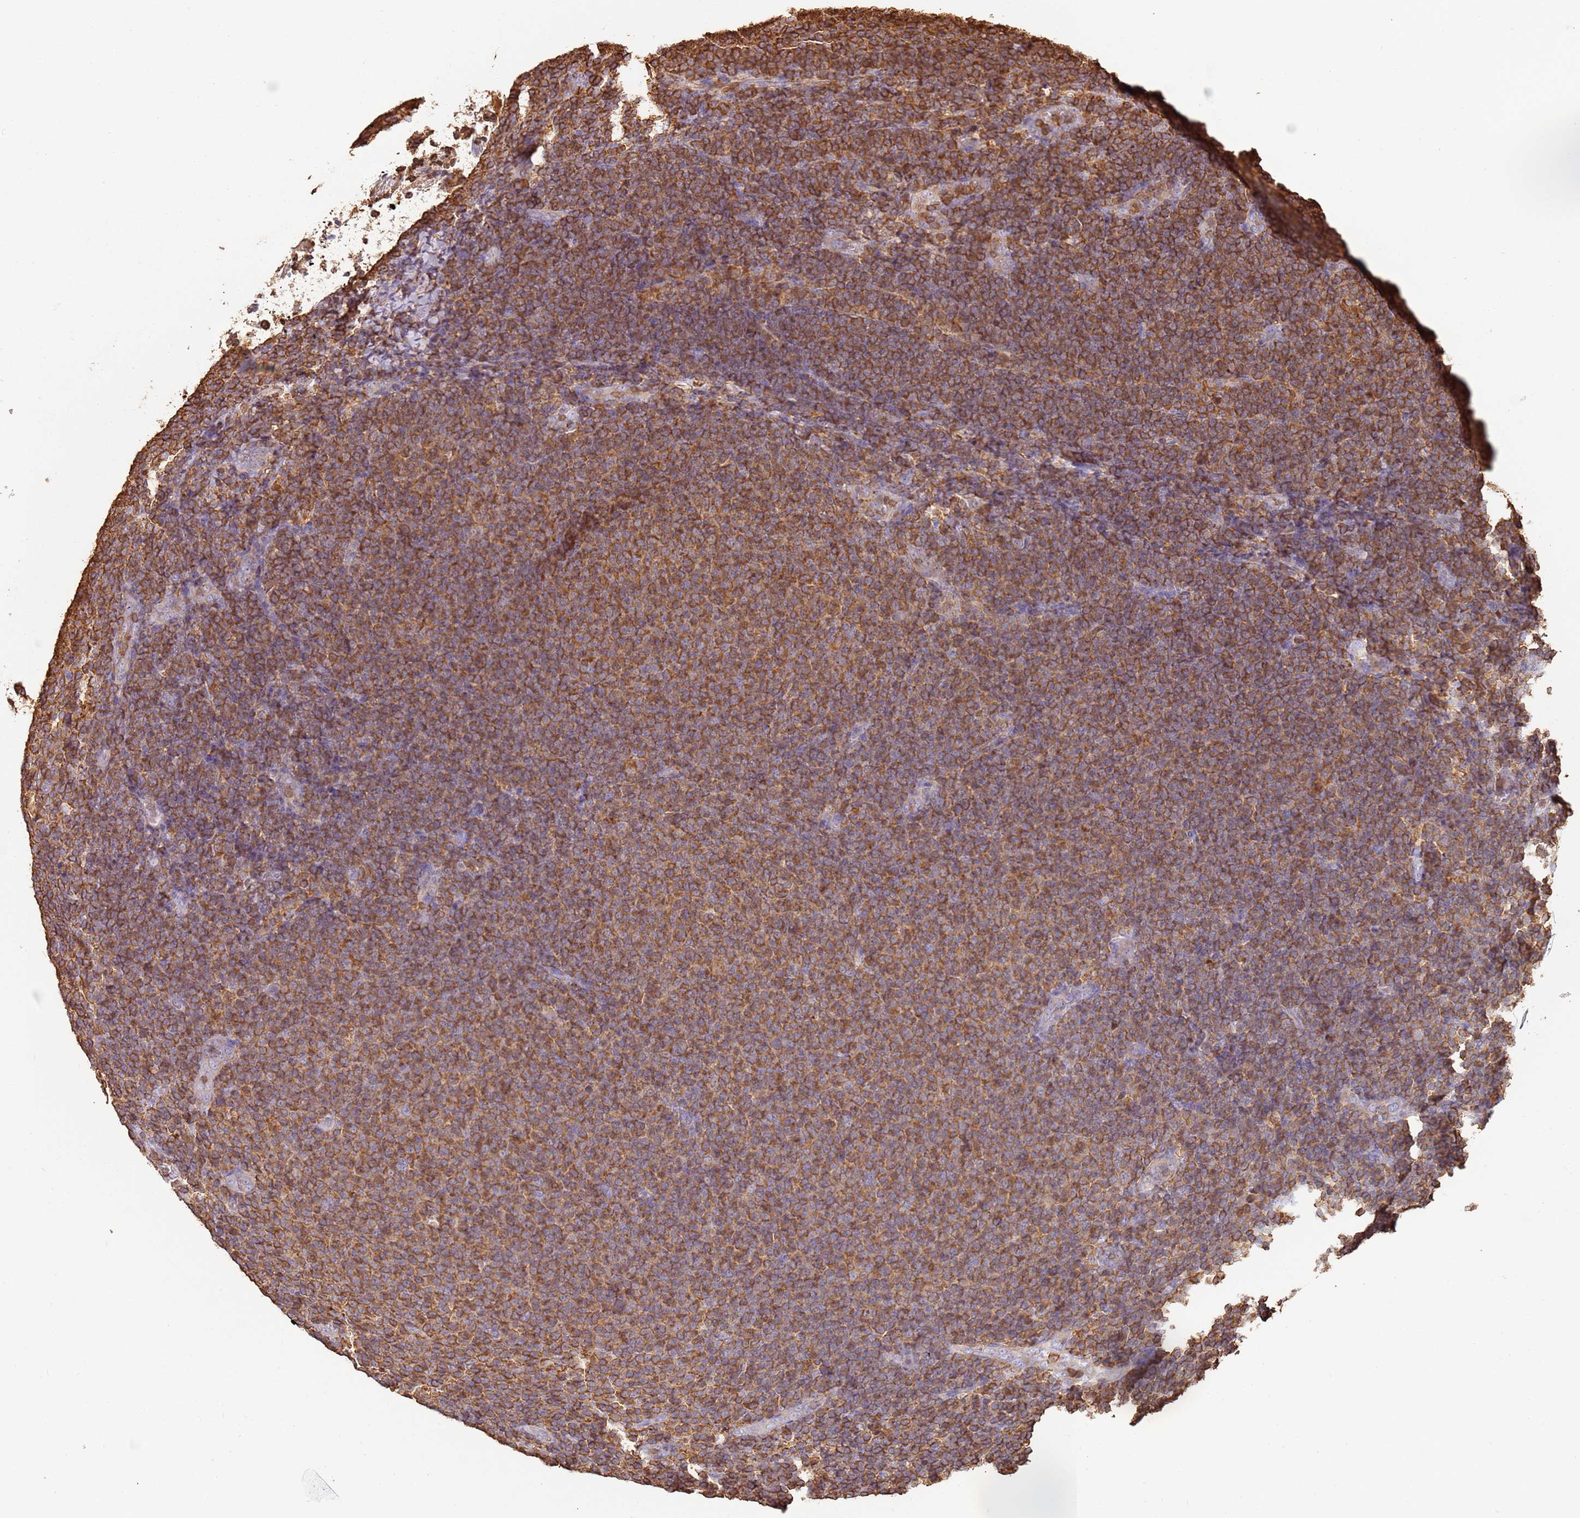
{"staining": {"intensity": "strong", "quantity": "25%-75%", "location": "cytoplasmic/membranous"}, "tissue": "lymphoma", "cell_type": "Tumor cells", "image_type": "cancer", "snomed": [{"axis": "morphology", "description": "Malignant lymphoma, non-Hodgkin's type, Low grade"}, {"axis": "topography", "description": "Lymph node"}], "caption": "Lymphoma stained with DAB (3,3'-diaminobenzidine) immunohistochemistry exhibits high levels of strong cytoplasmic/membranous expression in about 25%-75% of tumor cells. Immunohistochemistry (ihc) stains the protein in brown and the nuclei are stained blue.", "gene": "OR6P1", "patient": {"sex": "male", "age": 66}}